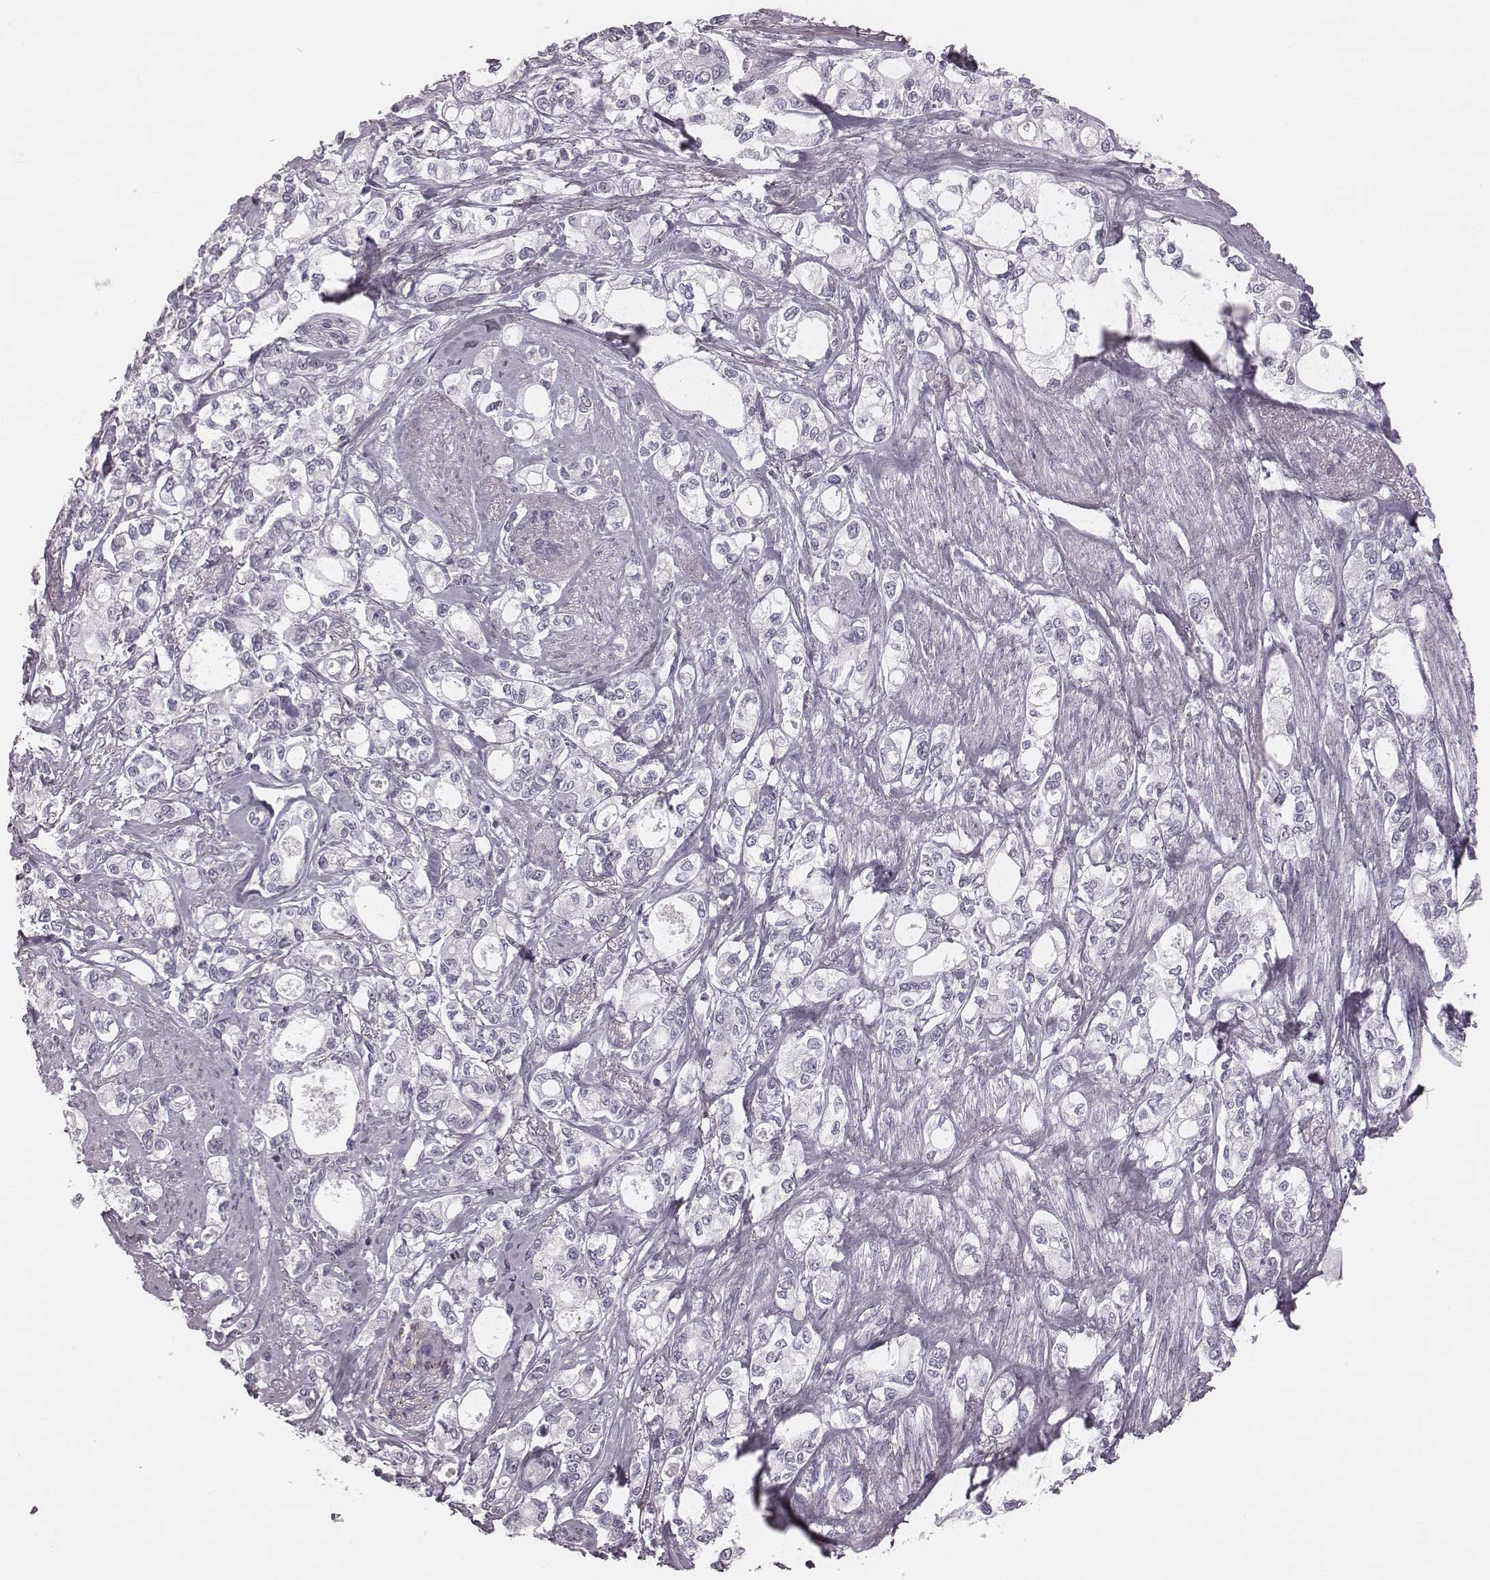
{"staining": {"intensity": "negative", "quantity": "none", "location": "none"}, "tissue": "stomach cancer", "cell_type": "Tumor cells", "image_type": "cancer", "snomed": [{"axis": "morphology", "description": "Adenocarcinoma, NOS"}, {"axis": "topography", "description": "Stomach"}], "caption": "This is a micrograph of immunohistochemistry (IHC) staining of stomach adenocarcinoma, which shows no expression in tumor cells.", "gene": "SPA17", "patient": {"sex": "male", "age": 63}}